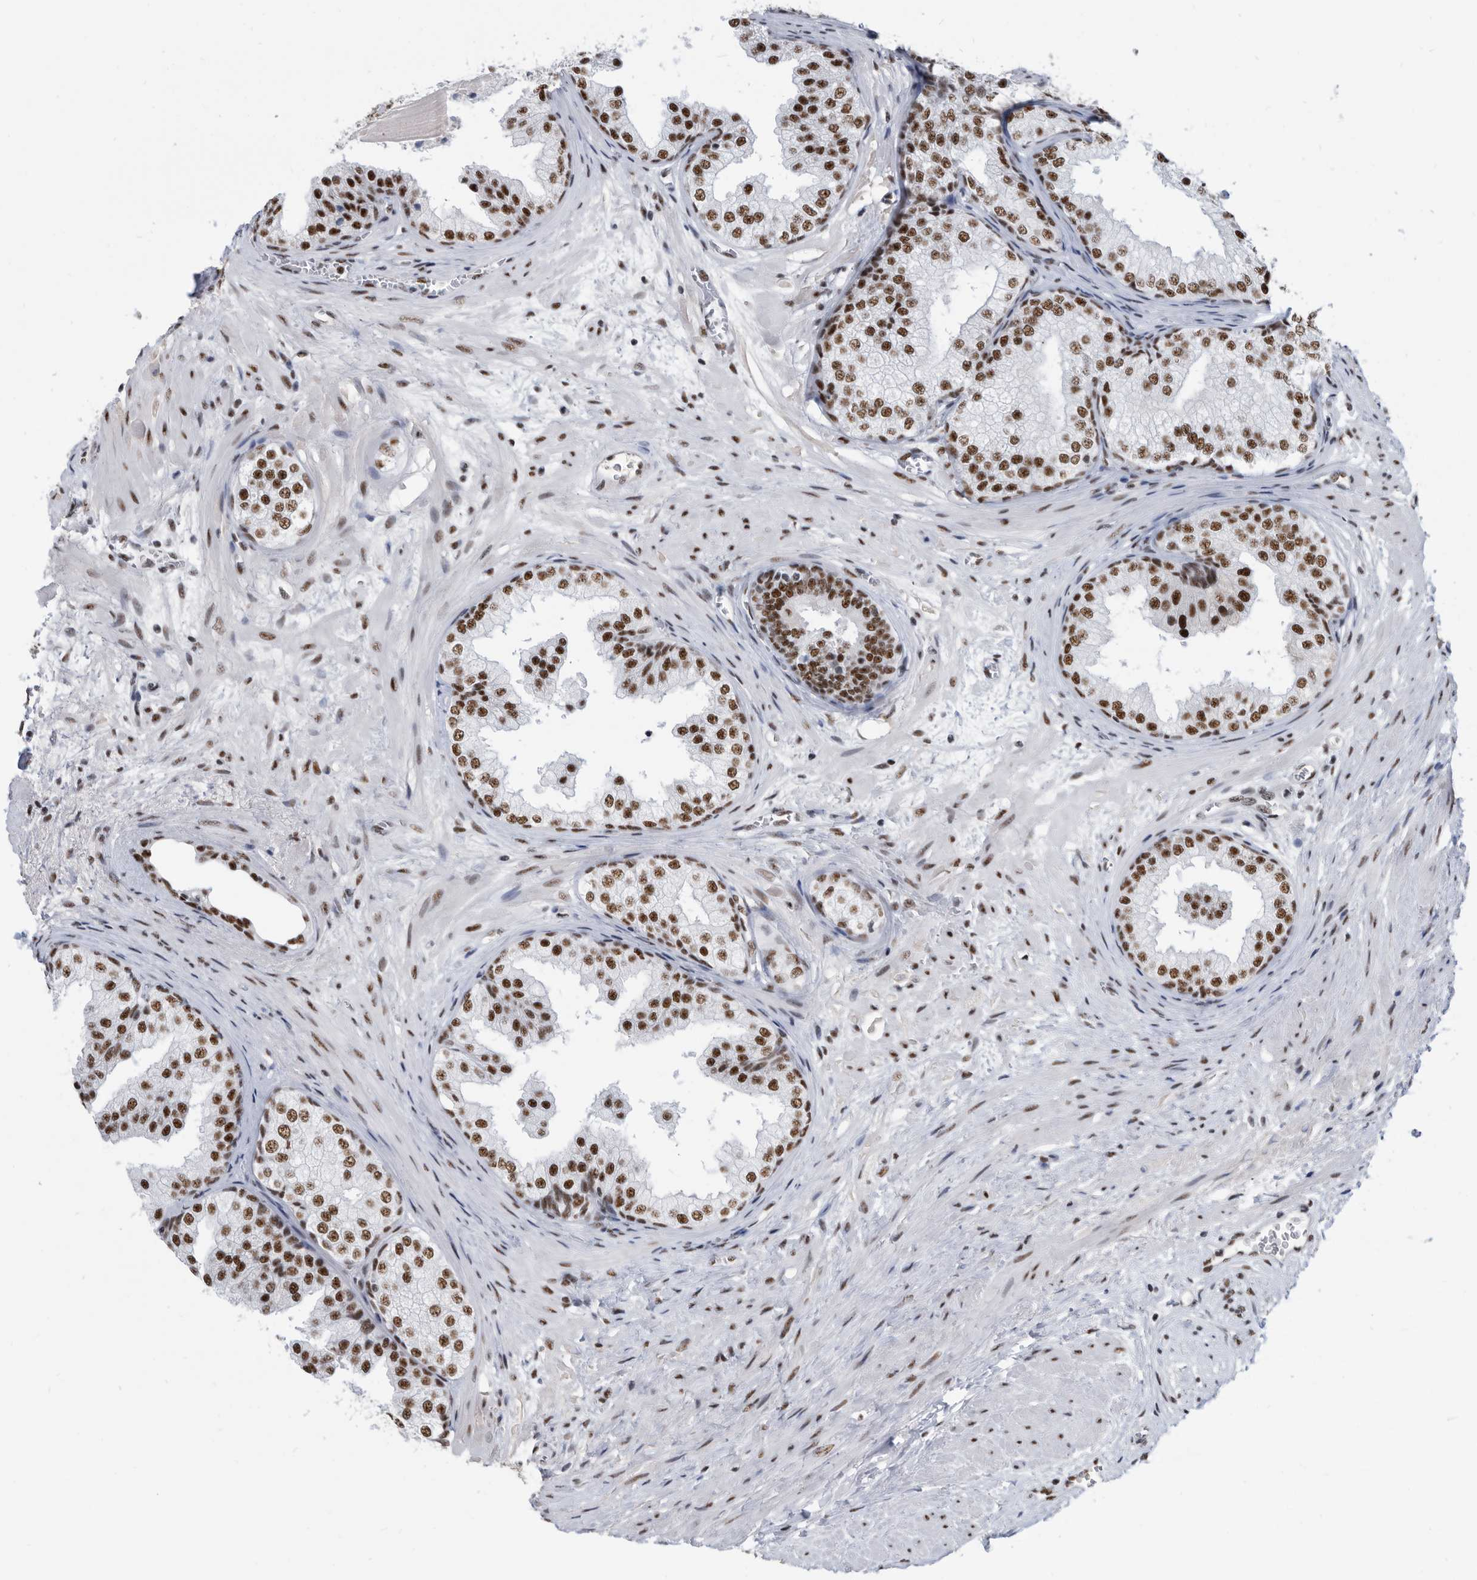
{"staining": {"intensity": "strong", "quantity": ">75%", "location": "nuclear"}, "tissue": "prostate", "cell_type": "Glandular cells", "image_type": "normal", "snomed": [{"axis": "morphology", "description": "Normal tissue, NOS"}, {"axis": "topography", "description": "Prostate"}], "caption": "Immunohistochemical staining of unremarkable prostate shows high levels of strong nuclear expression in approximately >75% of glandular cells. (Stains: DAB (3,3'-diaminobenzidine) in brown, nuclei in blue, Microscopy: brightfield microscopy at high magnification).", "gene": "SF3A1", "patient": {"sex": "male", "age": 48}}